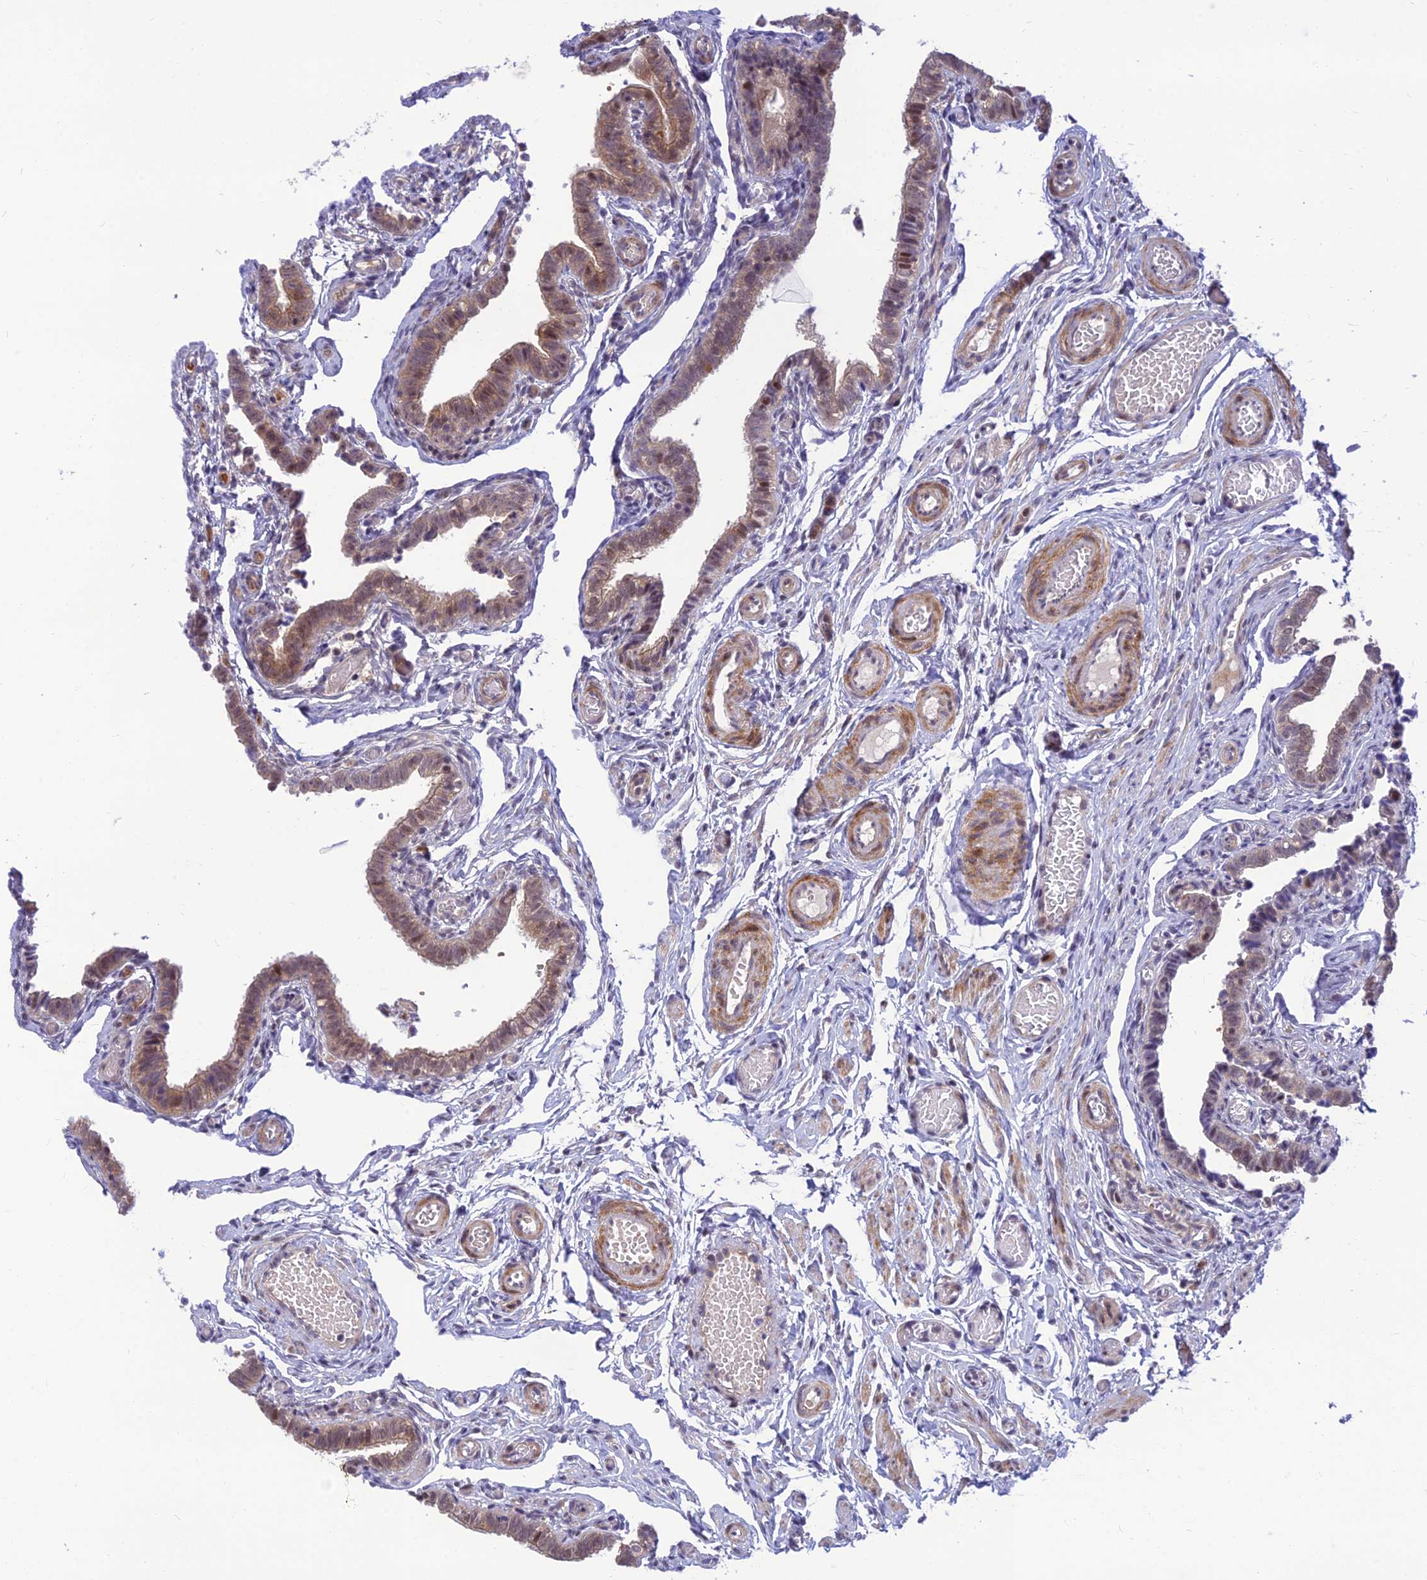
{"staining": {"intensity": "weak", "quantity": "25%-75%", "location": "cytoplasmic/membranous,nuclear"}, "tissue": "fallopian tube", "cell_type": "Glandular cells", "image_type": "normal", "snomed": [{"axis": "morphology", "description": "Normal tissue, NOS"}, {"axis": "topography", "description": "Fallopian tube"}], "caption": "IHC of benign human fallopian tube demonstrates low levels of weak cytoplasmic/membranous,nuclear positivity in approximately 25%-75% of glandular cells. (Brightfield microscopy of DAB IHC at high magnification).", "gene": "ASPDH", "patient": {"sex": "female", "age": 36}}